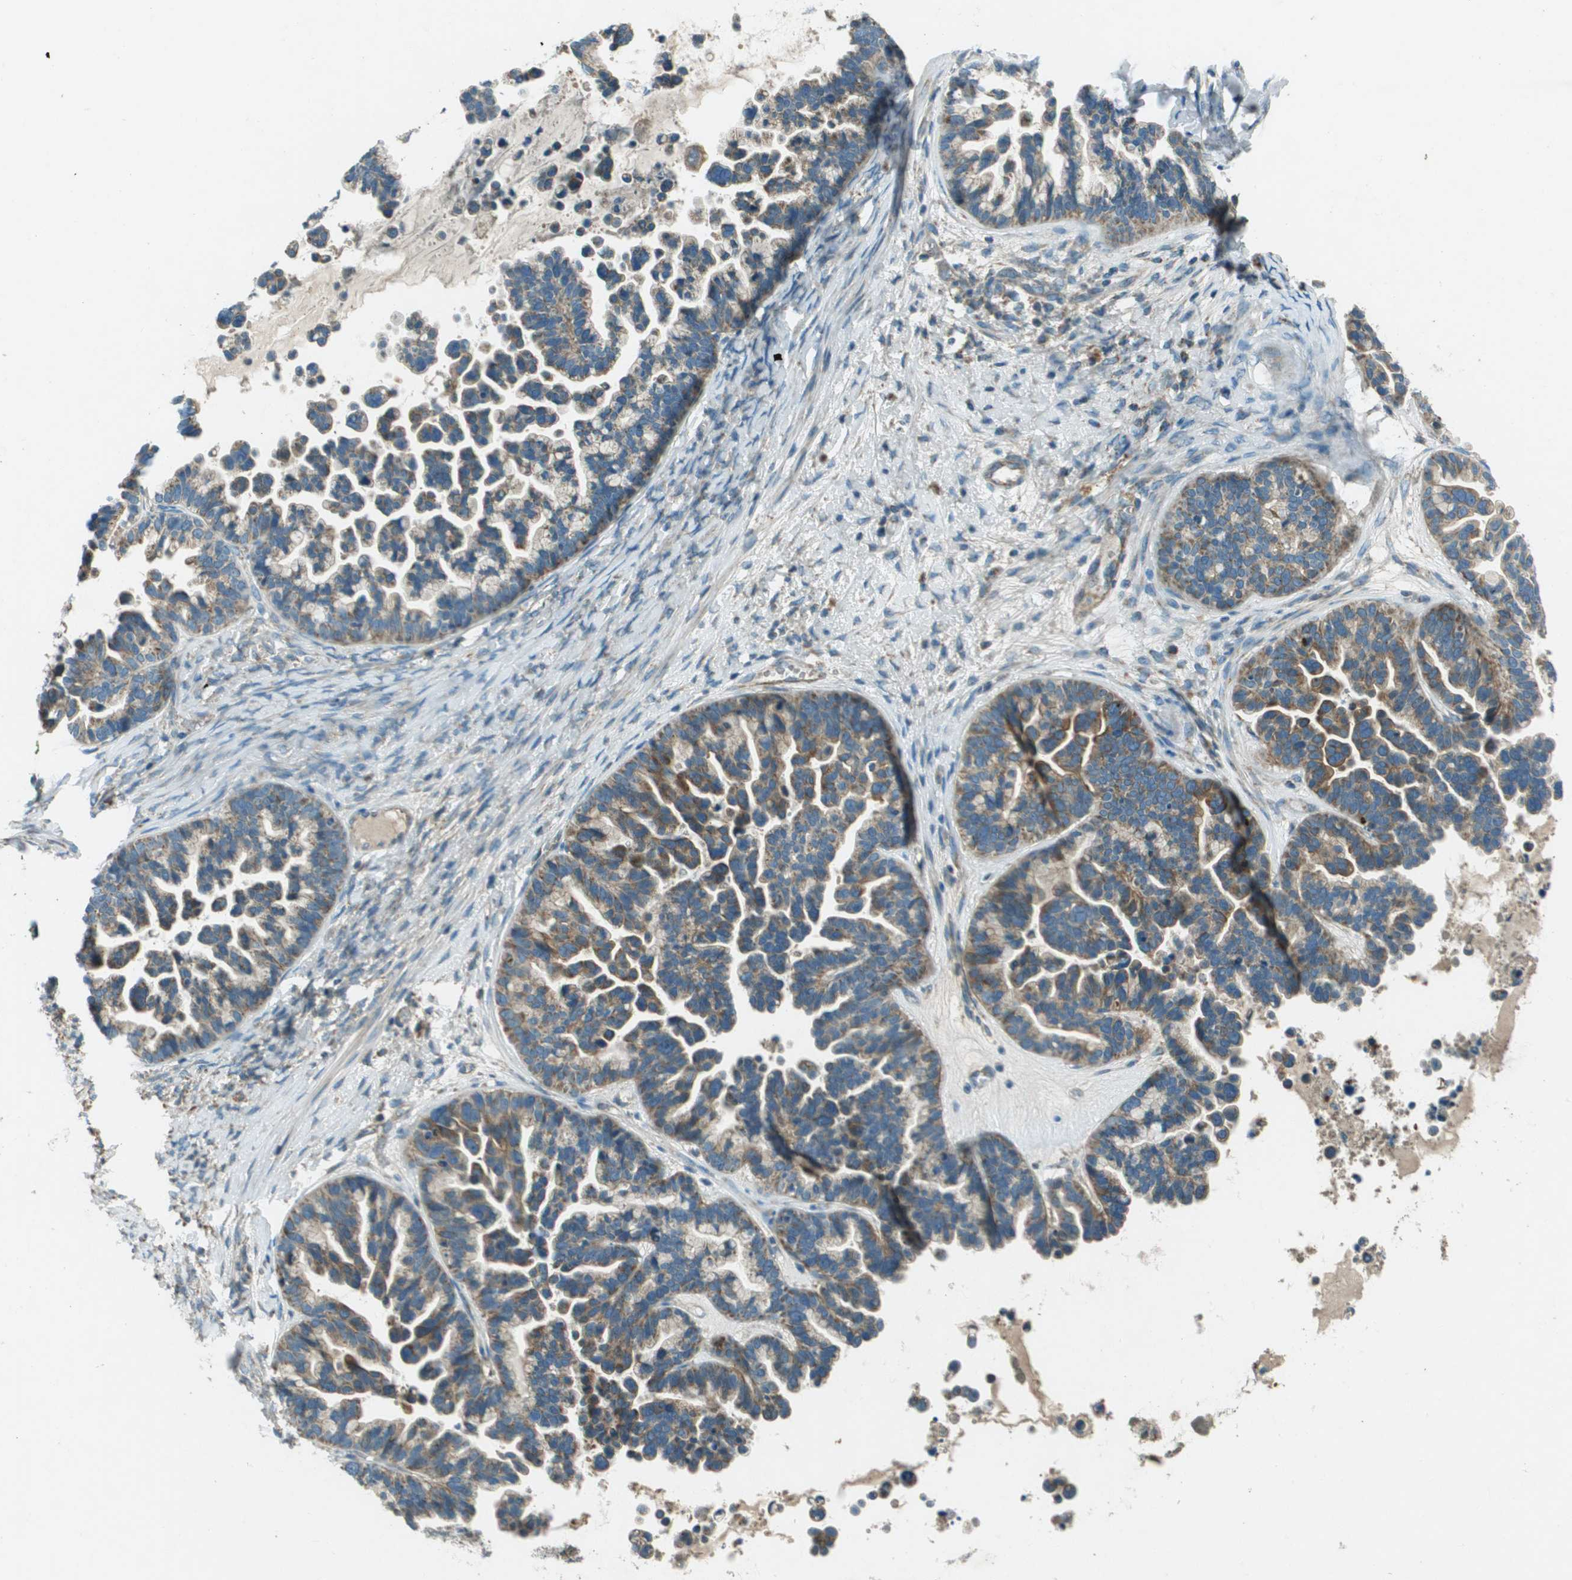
{"staining": {"intensity": "moderate", "quantity": ">75%", "location": "cytoplasmic/membranous"}, "tissue": "ovarian cancer", "cell_type": "Tumor cells", "image_type": "cancer", "snomed": [{"axis": "morphology", "description": "Cystadenocarcinoma, serous, NOS"}, {"axis": "topography", "description": "Ovary"}], "caption": "Immunohistochemistry (IHC) (DAB (3,3'-diaminobenzidine)) staining of human ovarian cancer shows moderate cytoplasmic/membranous protein expression in about >75% of tumor cells.", "gene": "MIGA1", "patient": {"sex": "female", "age": 56}}